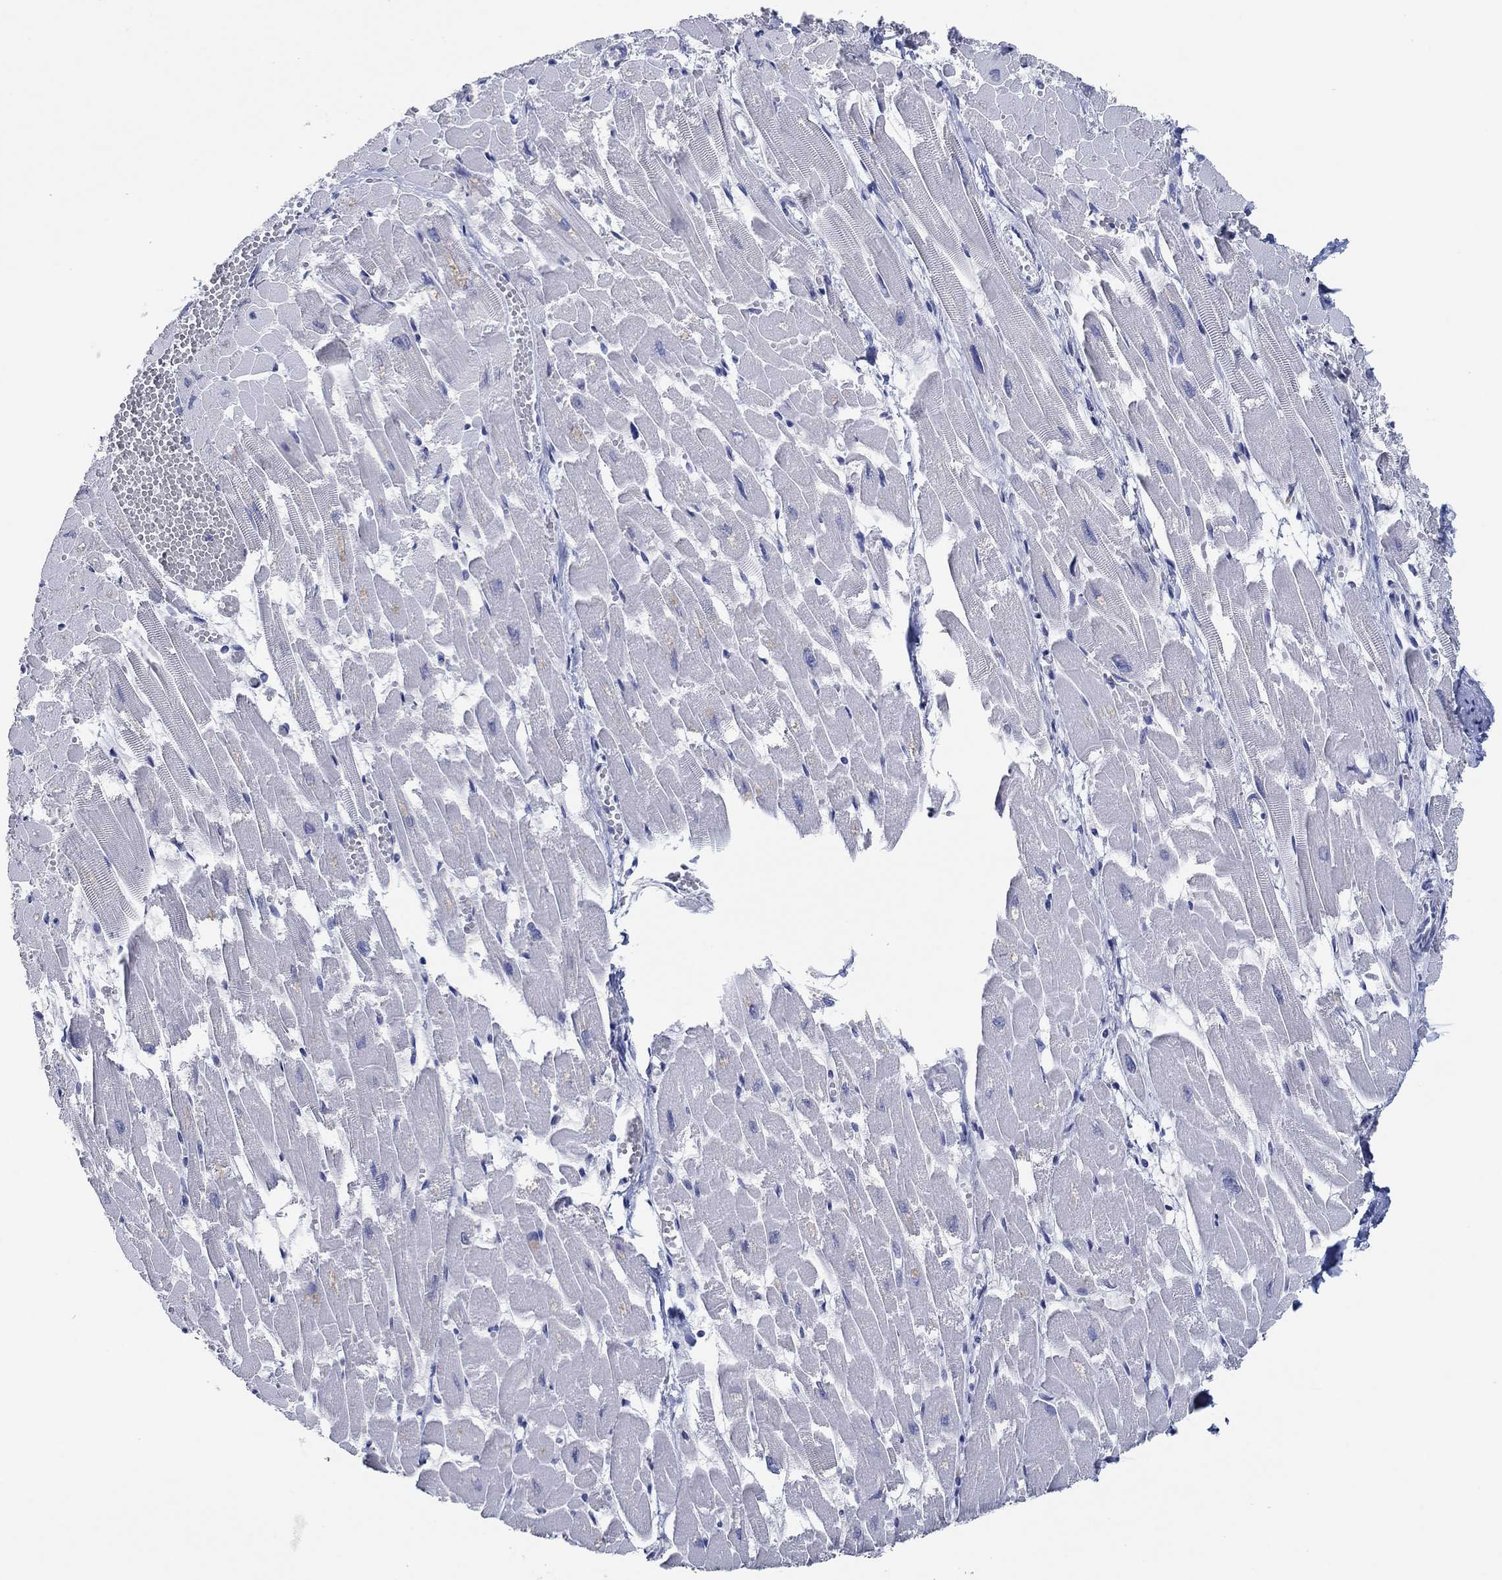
{"staining": {"intensity": "negative", "quantity": "none", "location": "none"}, "tissue": "heart muscle", "cell_type": "Cardiomyocytes", "image_type": "normal", "snomed": [{"axis": "morphology", "description": "Normal tissue, NOS"}, {"axis": "topography", "description": "Heart"}], "caption": "Cardiomyocytes are negative for protein expression in normal human heart muscle. (DAB IHC with hematoxylin counter stain).", "gene": "POU5F1", "patient": {"sex": "female", "age": 52}}